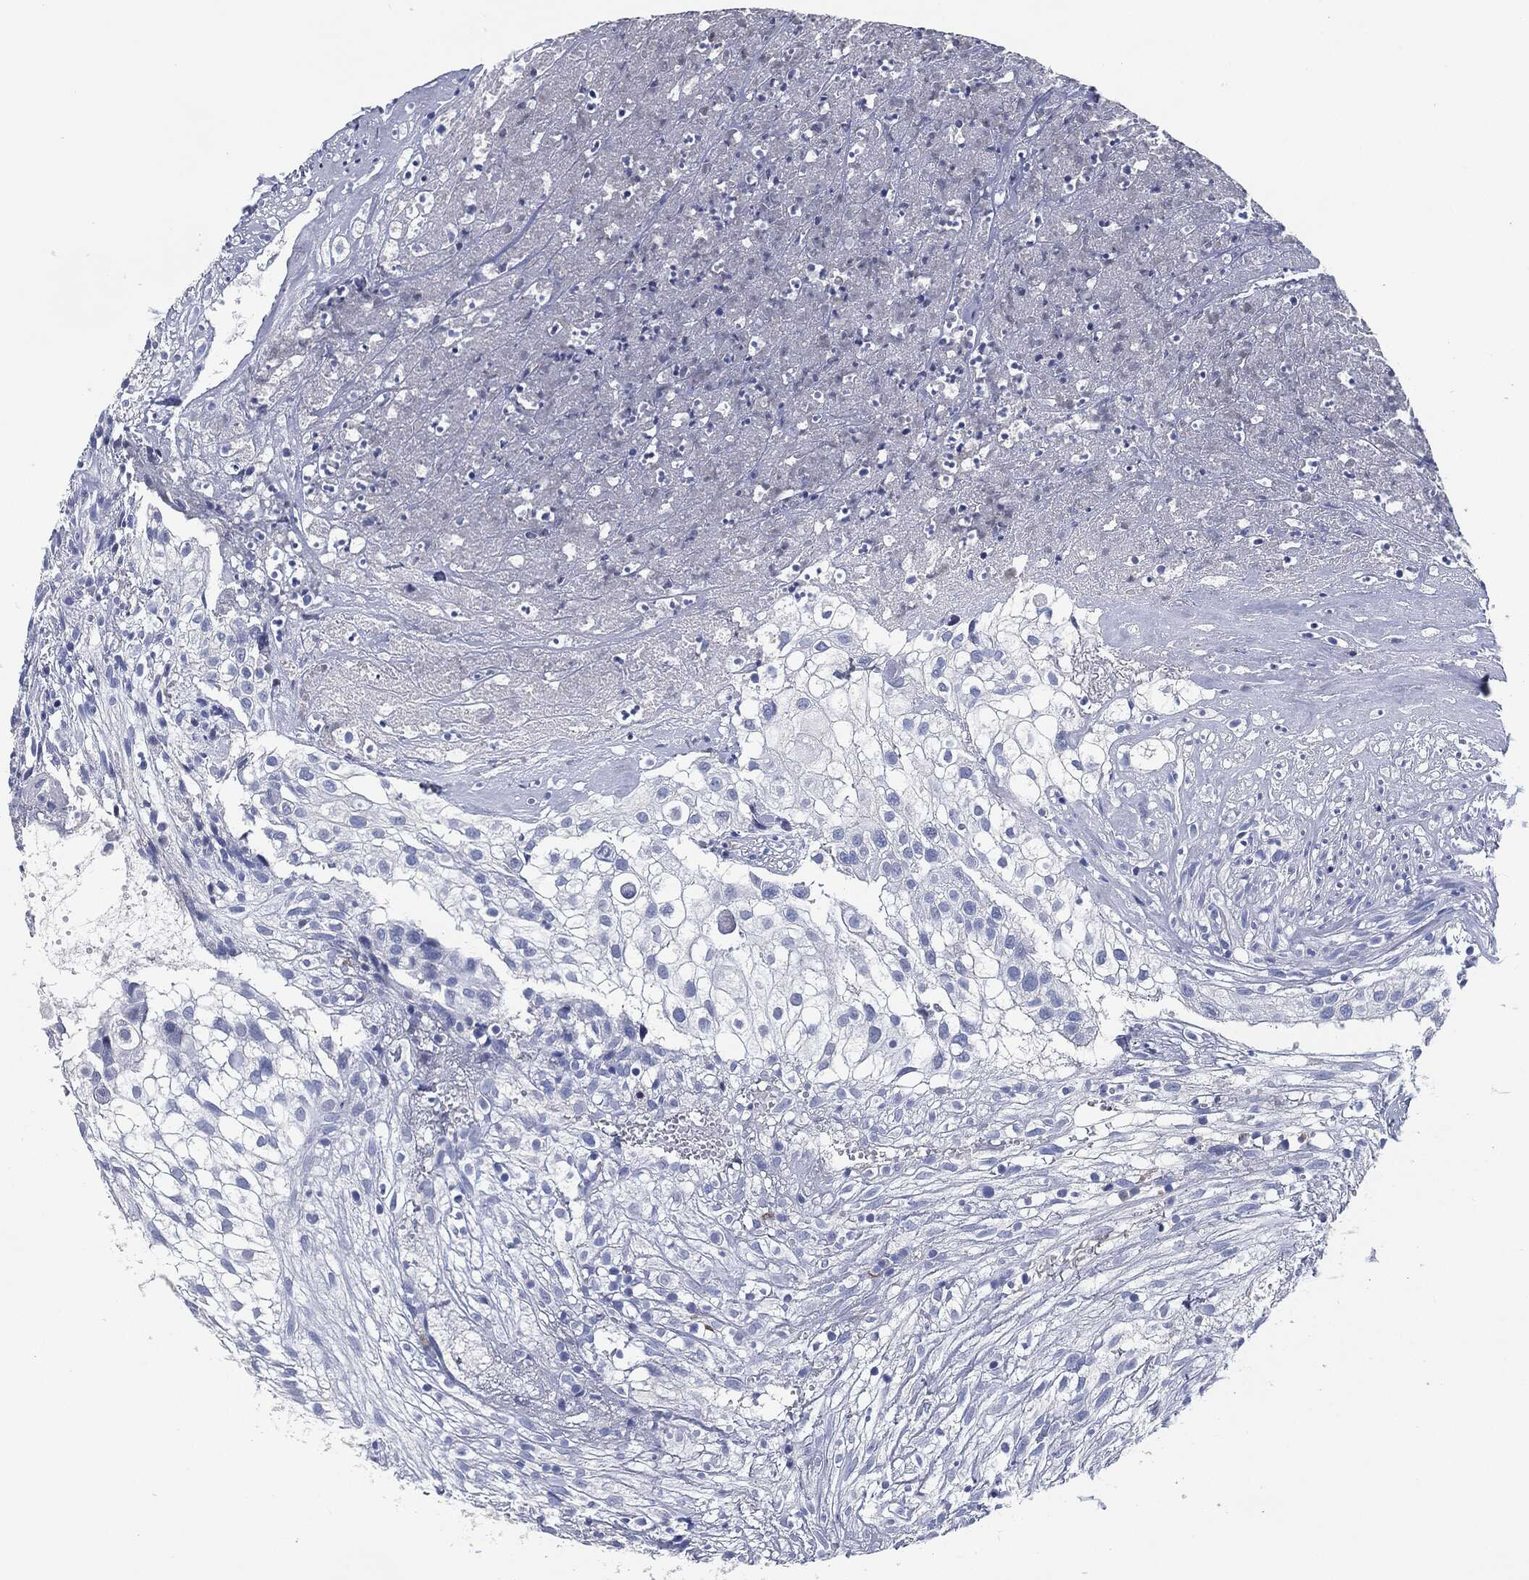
{"staining": {"intensity": "negative", "quantity": "none", "location": "none"}, "tissue": "urothelial cancer", "cell_type": "Tumor cells", "image_type": "cancer", "snomed": [{"axis": "morphology", "description": "Urothelial carcinoma, High grade"}, {"axis": "topography", "description": "Urinary bladder"}], "caption": "This is an IHC photomicrograph of human urothelial cancer. There is no expression in tumor cells.", "gene": "CD27", "patient": {"sex": "female", "age": 79}}